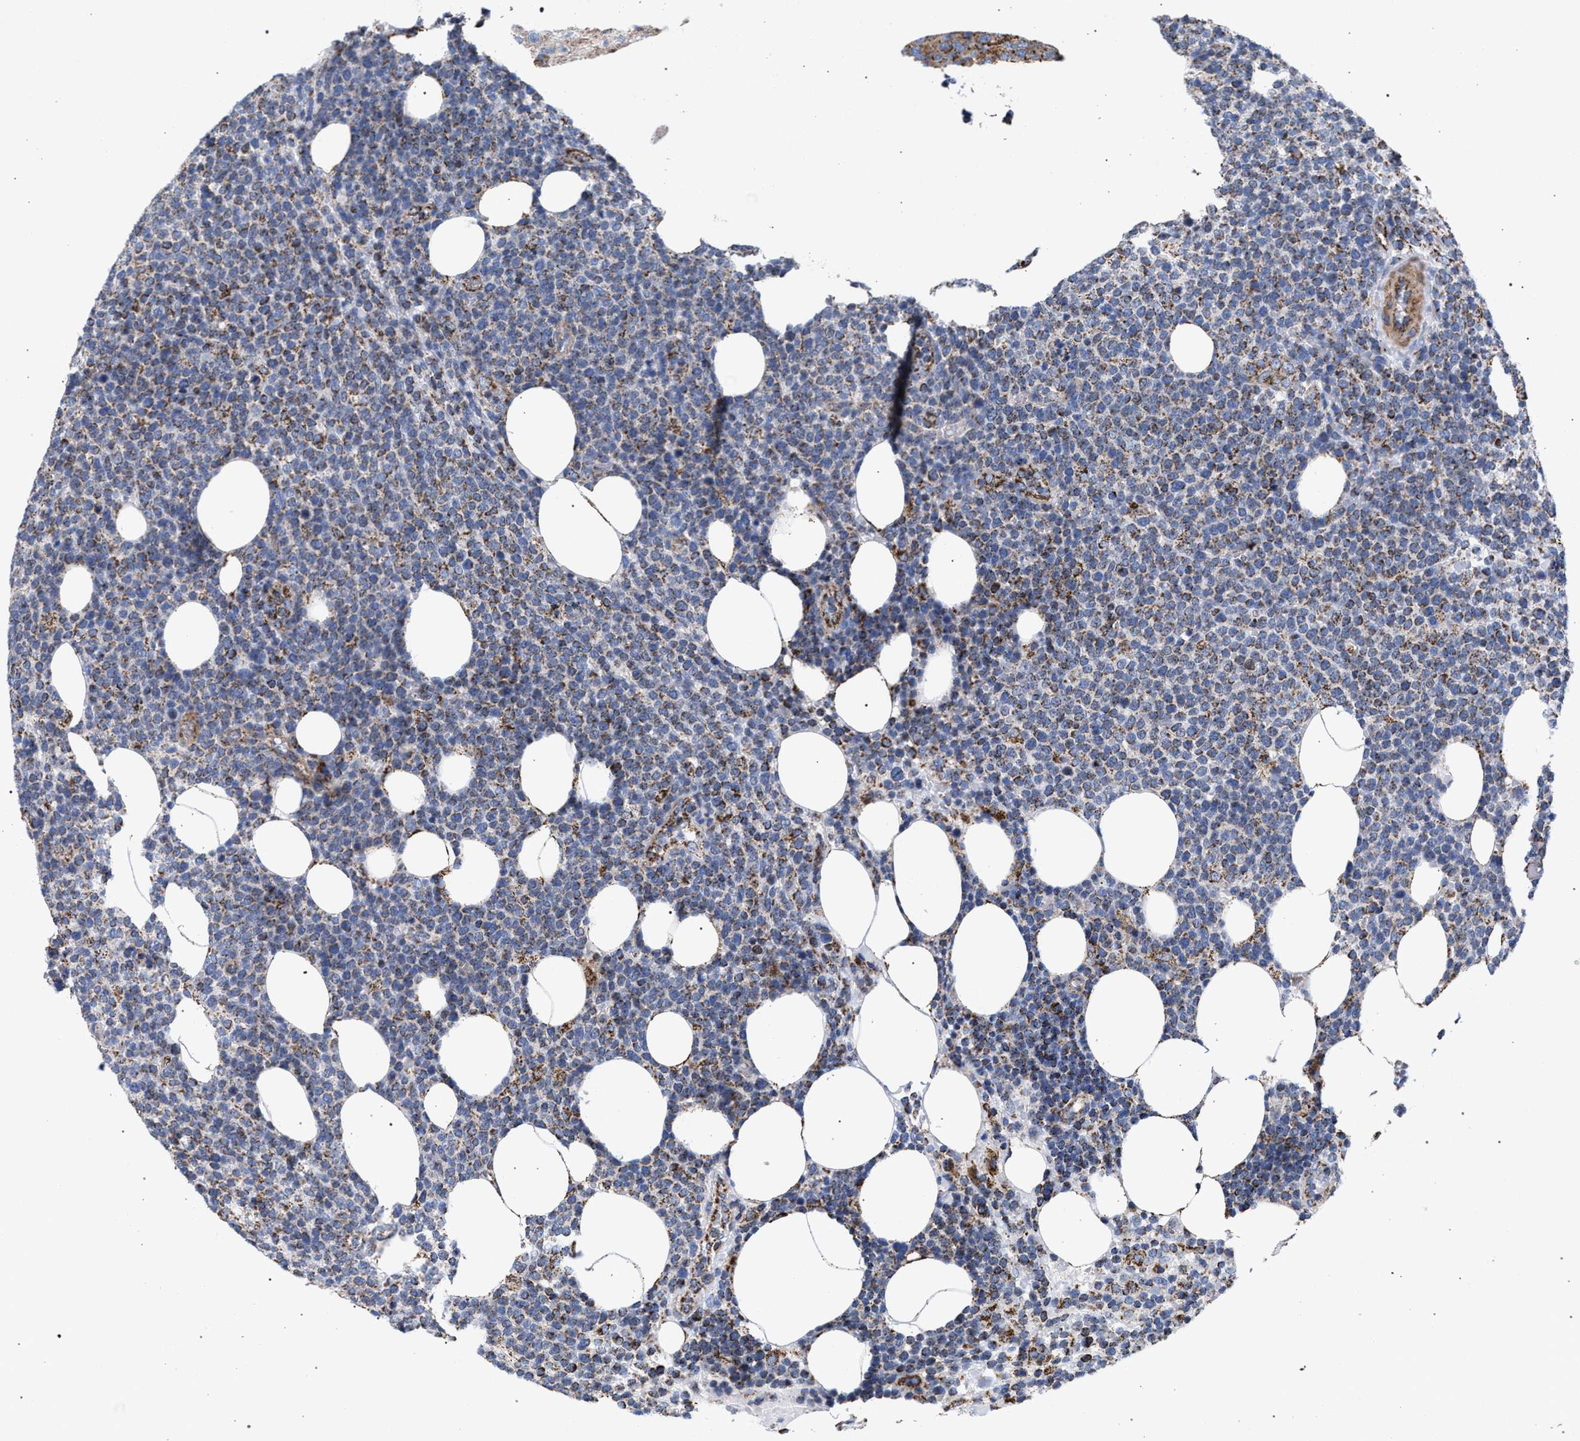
{"staining": {"intensity": "moderate", "quantity": "<25%", "location": "cytoplasmic/membranous"}, "tissue": "lymphoma", "cell_type": "Tumor cells", "image_type": "cancer", "snomed": [{"axis": "morphology", "description": "Malignant lymphoma, non-Hodgkin's type, High grade"}, {"axis": "topography", "description": "Lymph node"}], "caption": "Lymphoma tissue demonstrates moderate cytoplasmic/membranous expression in approximately <25% of tumor cells", "gene": "ACADS", "patient": {"sex": "male", "age": 61}}